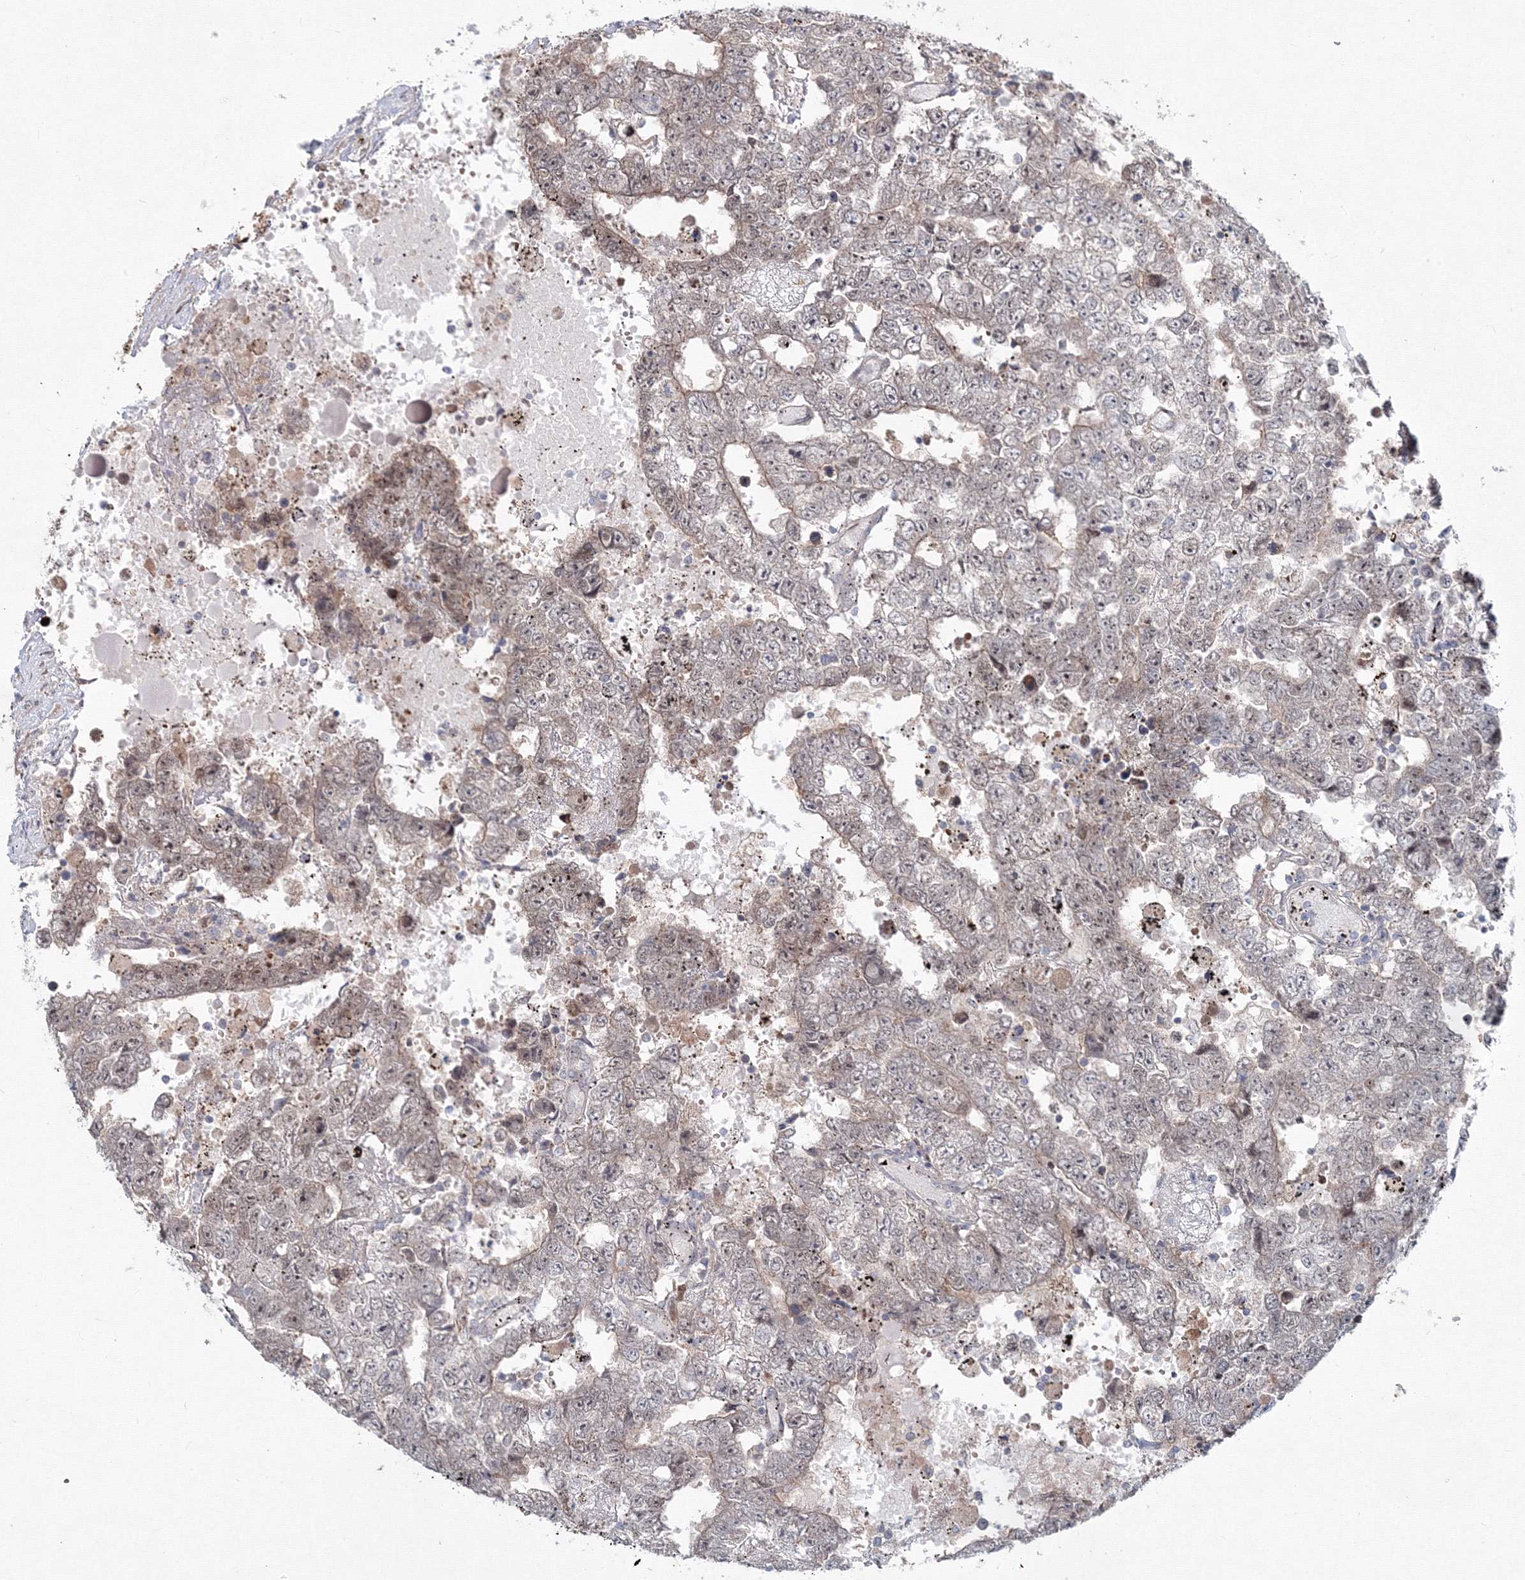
{"staining": {"intensity": "moderate", "quantity": "25%-75%", "location": "cytoplasmic/membranous,nuclear"}, "tissue": "testis cancer", "cell_type": "Tumor cells", "image_type": "cancer", "snomed": [{"axis": "morphology", "description": "Carcinoma, Embryonal, NOS"}, {"axis": "topography", "description": "Testis"}], "caption": "Moderate cytoplasmic/membranous and nuclear staining is present in about 25%-75% of tumor cells in embryonal carcinoma (testis).", "gene": "MKRN2", "patient": {"sex": "male", "age": 25}}